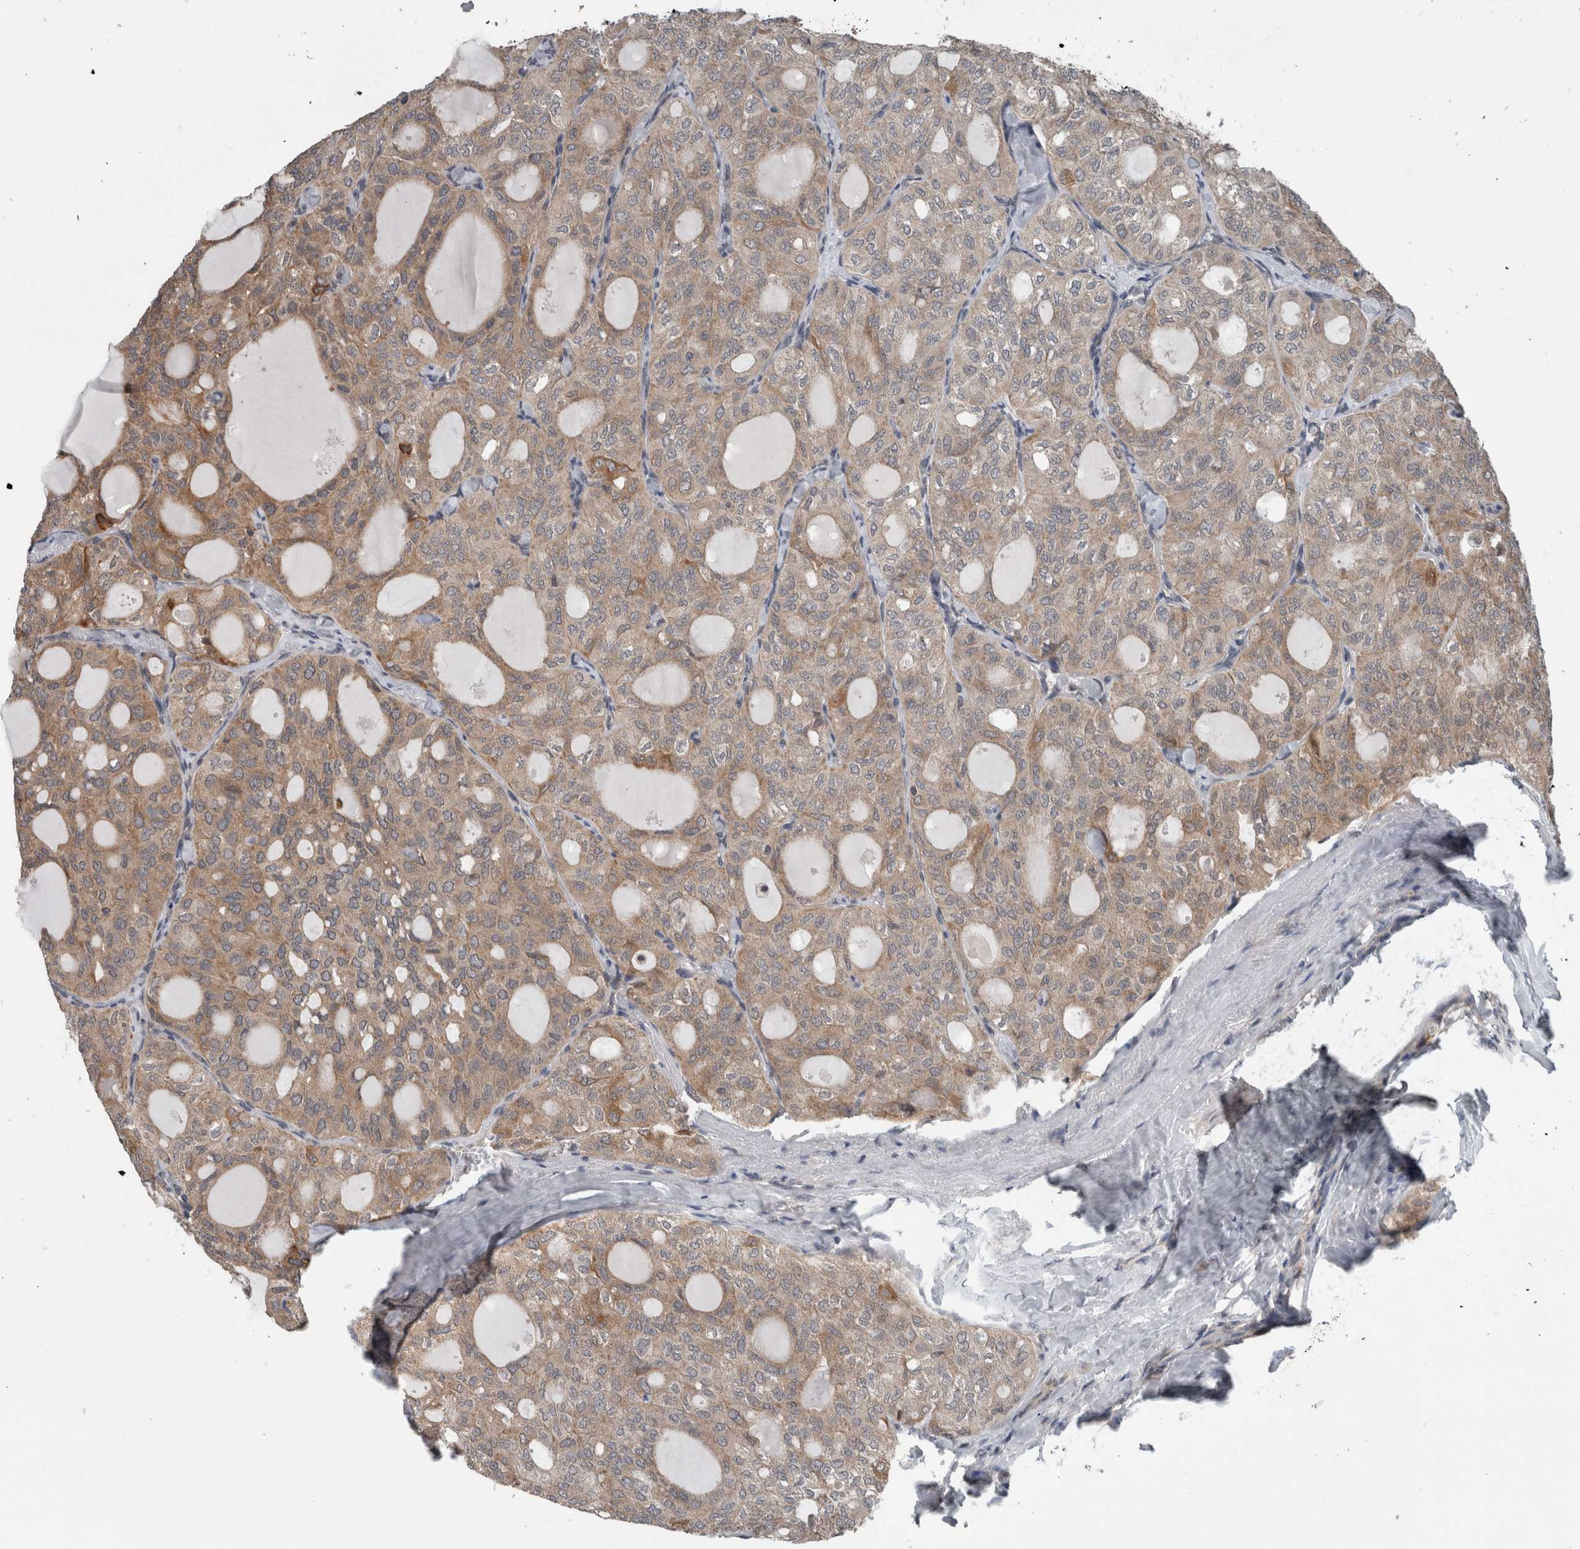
{"staining": {"intensity": "weak", "quantity": ">75%", "location": "cytoplasmic/membranous"}, "tissue": "thyroid cancer", "cell_type": "Tumor cells", "image_type": "cancer", "snomed": [{"axis": "morphology", "description": "Follicular adenoma carcinoma, NOS"}, {"axis": "topography", "description": "Thyroid gland"}], "caption": "Thyroid cancer stained with a protein marker demonstrates weak staining in tumor cells.", "gene": "ENY2", "patient": {"sex": "male", "age": 75}}